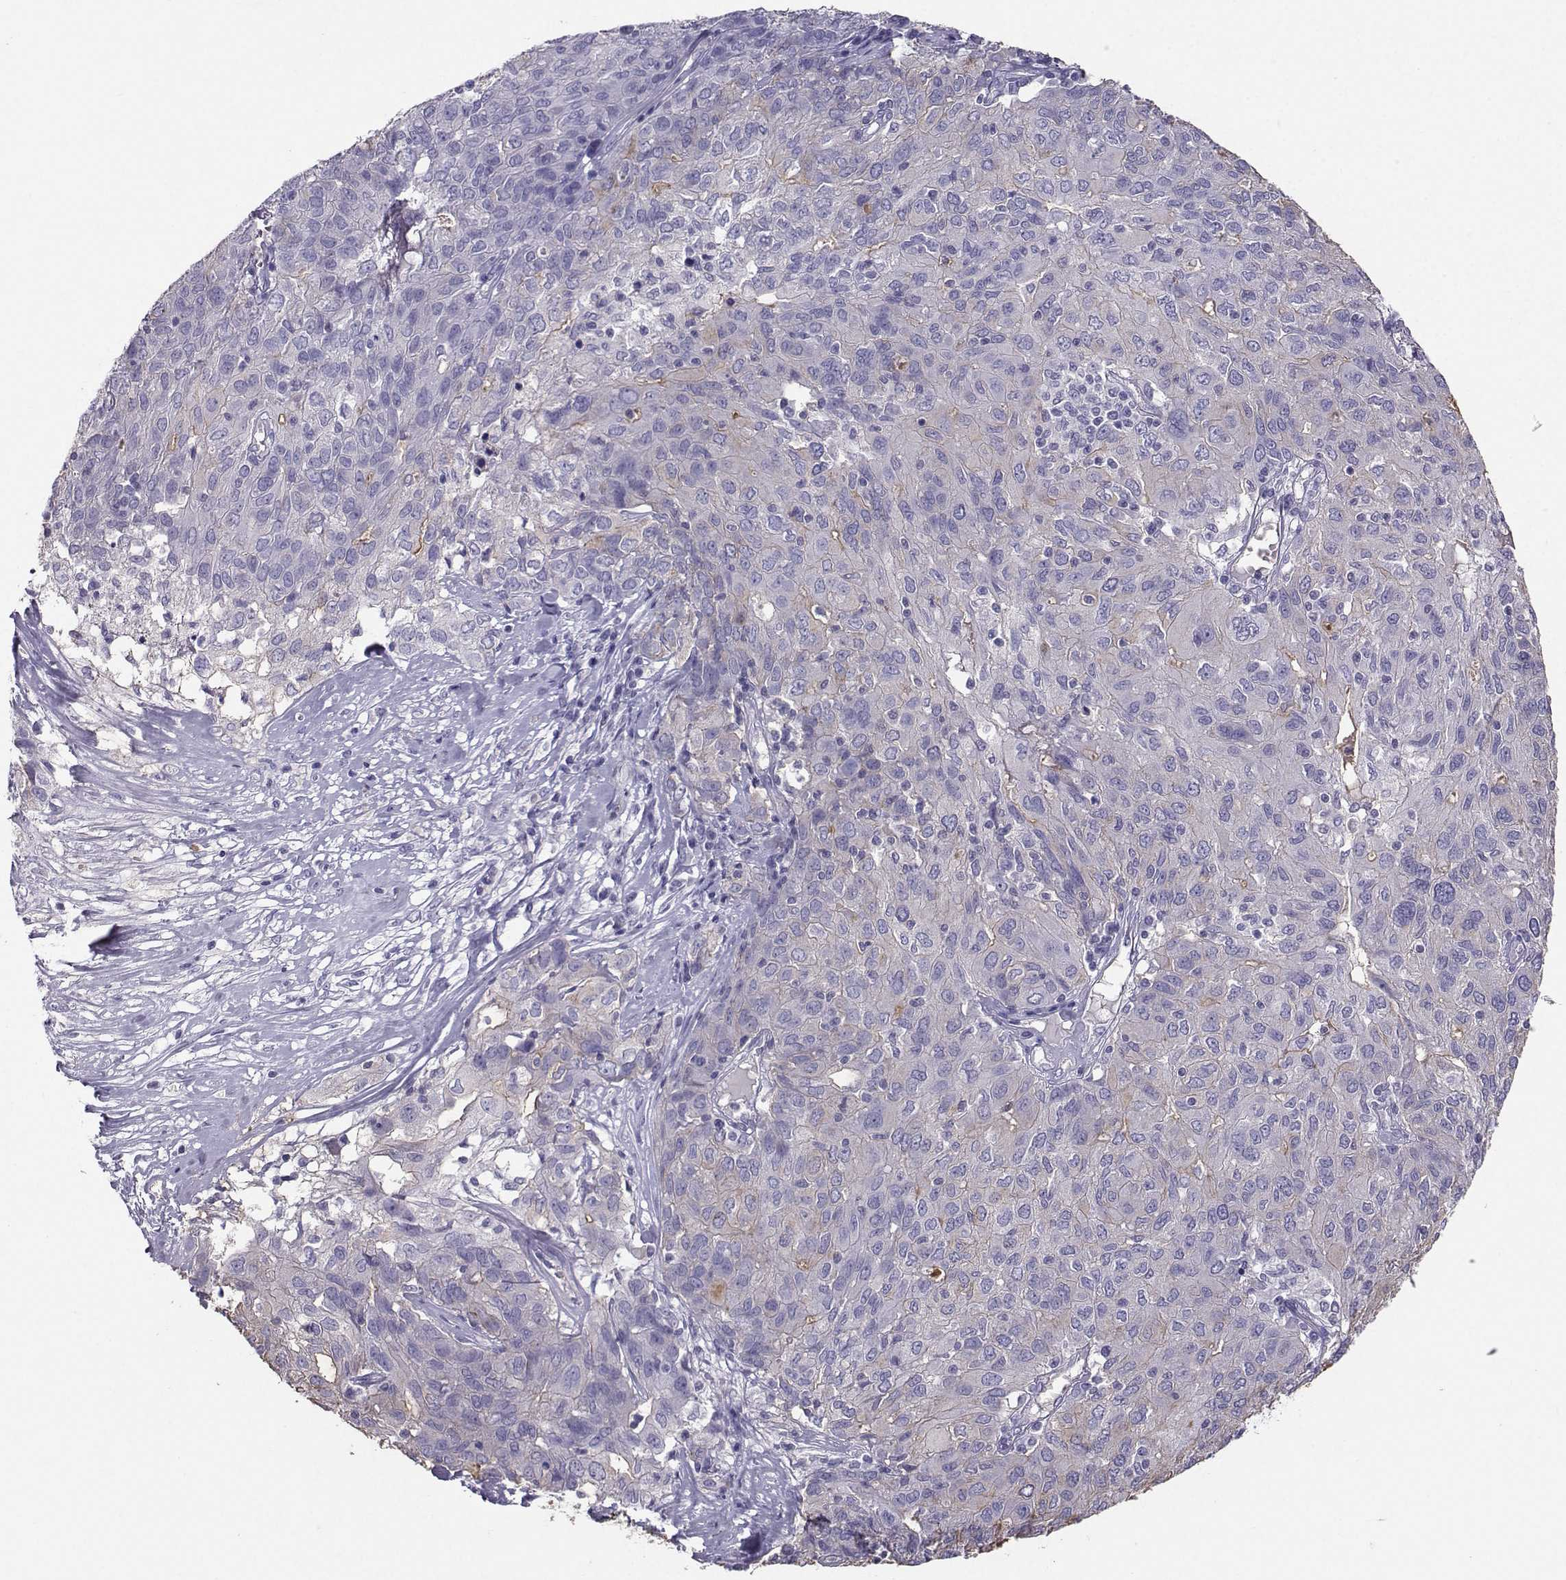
{"staining": {"intensity": "weak", "quantity": ">75%", "location": "cytoplasmic/membranous"}, "tissue": "ovarian cancer", "cell_type": "Tumor cells", "image_type": "cancer", "snomed": [{"axis": "morphology", "description": "Carcinoma, endometroid"}, {"axis": "topography", "description": "Ovary"}], "caption": "This is a micrograph of immunohistochemistry staining of ovarian cancer (endometroid carcinoma), which shows weak staining in the cytoplasmic/membranous of tumor cells.", "gene": "CLUL1", "patient": {"sex": "female", "age": 50}}